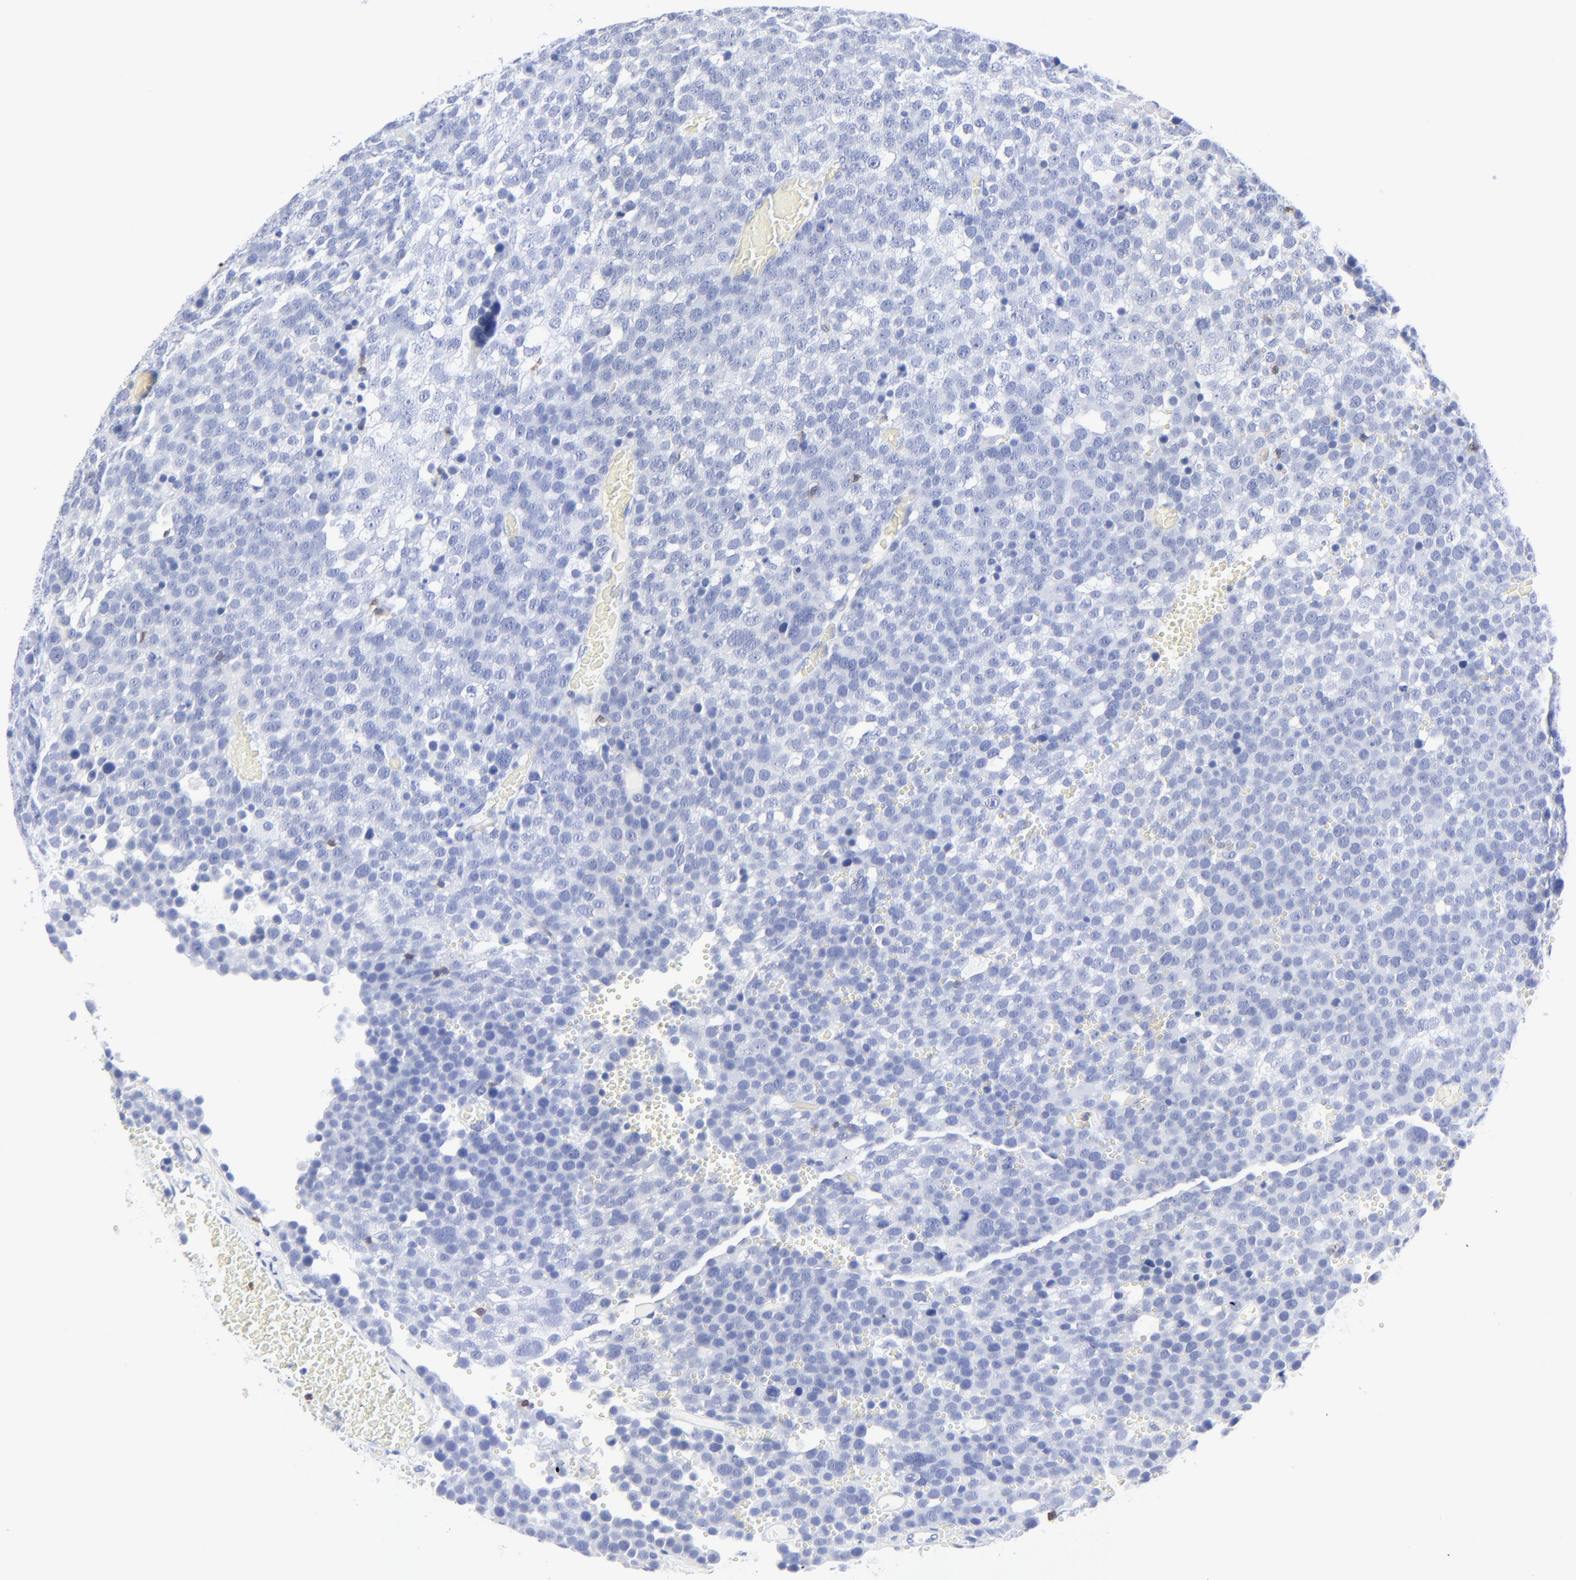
{"staining": {"intensity": "negative", "quantity": "none", "location": "none"}, "tissue": "testis cancer", "cell_type": "Tumor cells", "image_type": "cancer", "snomed": [{"axis": "morphology", "description": "Seminoma, NOS"}, {"axis": "topography", "description": "Testis"}], "caption": "DAB (3,3'-diaminobenzidine) immunohistochemical staining of seminoma (testis) reveals no significant staining in tumor cells. (Brightfield microscopy of DAB (3,3'-diaminobenzidine) immunohistochemistry (IHC) at high magnification).", "gene": "LCK", "patient": {"sex": "male", "age": 71}}